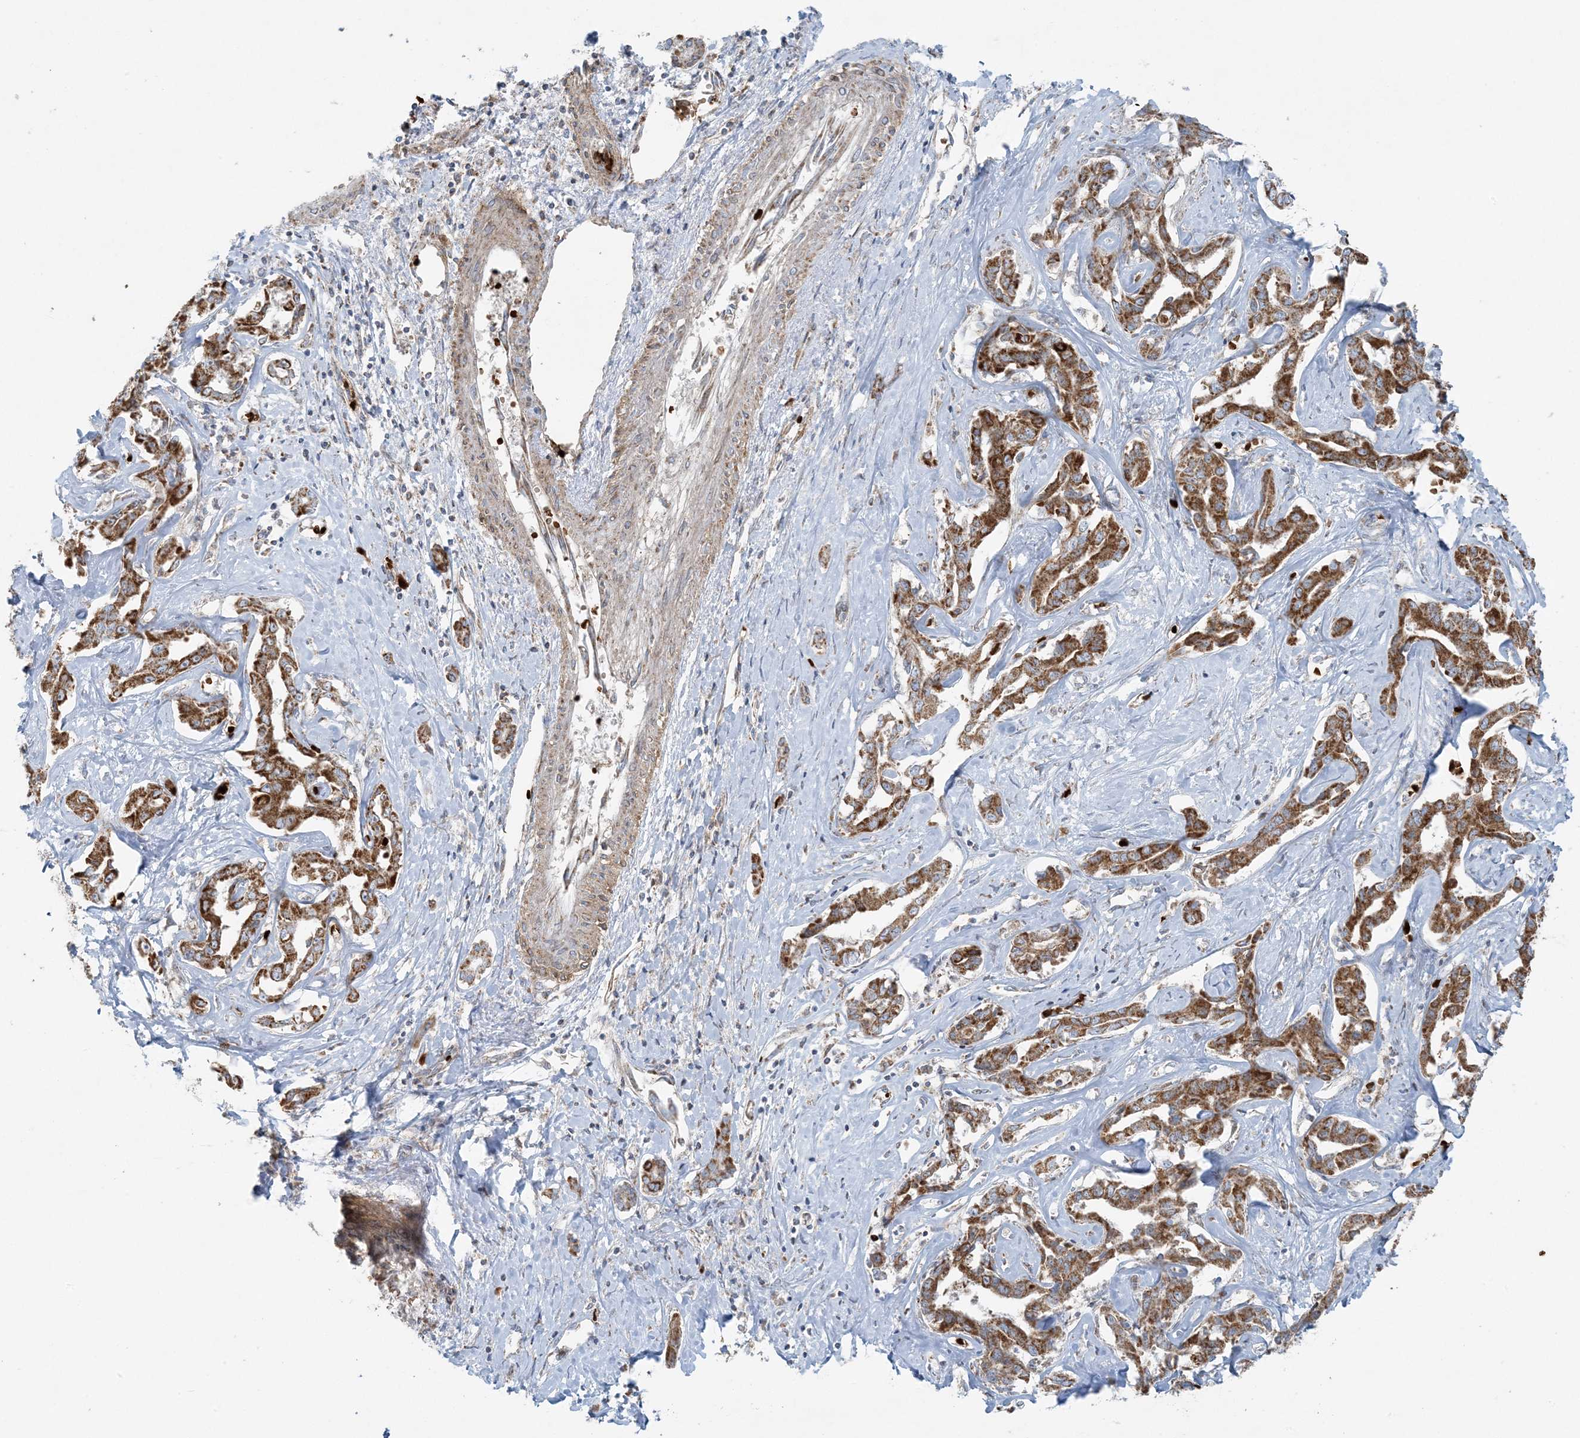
{"staining": {"intensity": "strong", "quantity": ">75%", "location": "cytoplasmic/membranous"}, "tissue": "liver cancer", "cell_type": "Tumor cells", "image_type": "cancer", "snomed": [{"axis": "morphology", "description": "Cholangiocarcinoma"}, {"axis": "topography", "description": "Liver"}], "caption": "An immunohistochemistry (IHC) histopathology image of neoplastic tissue is shown. Protein staining in brown labels strong cytoplasmic/membranous positivity in liver cancer (cholangiocarcinoma) within tumor cells. (DAB (3,3'-diaminobenzidine) IHC, brown staining for protein, blue staining for nuclei).", "gene": "PIK3R4", "patient": {"sex": "male", "age": 59}}